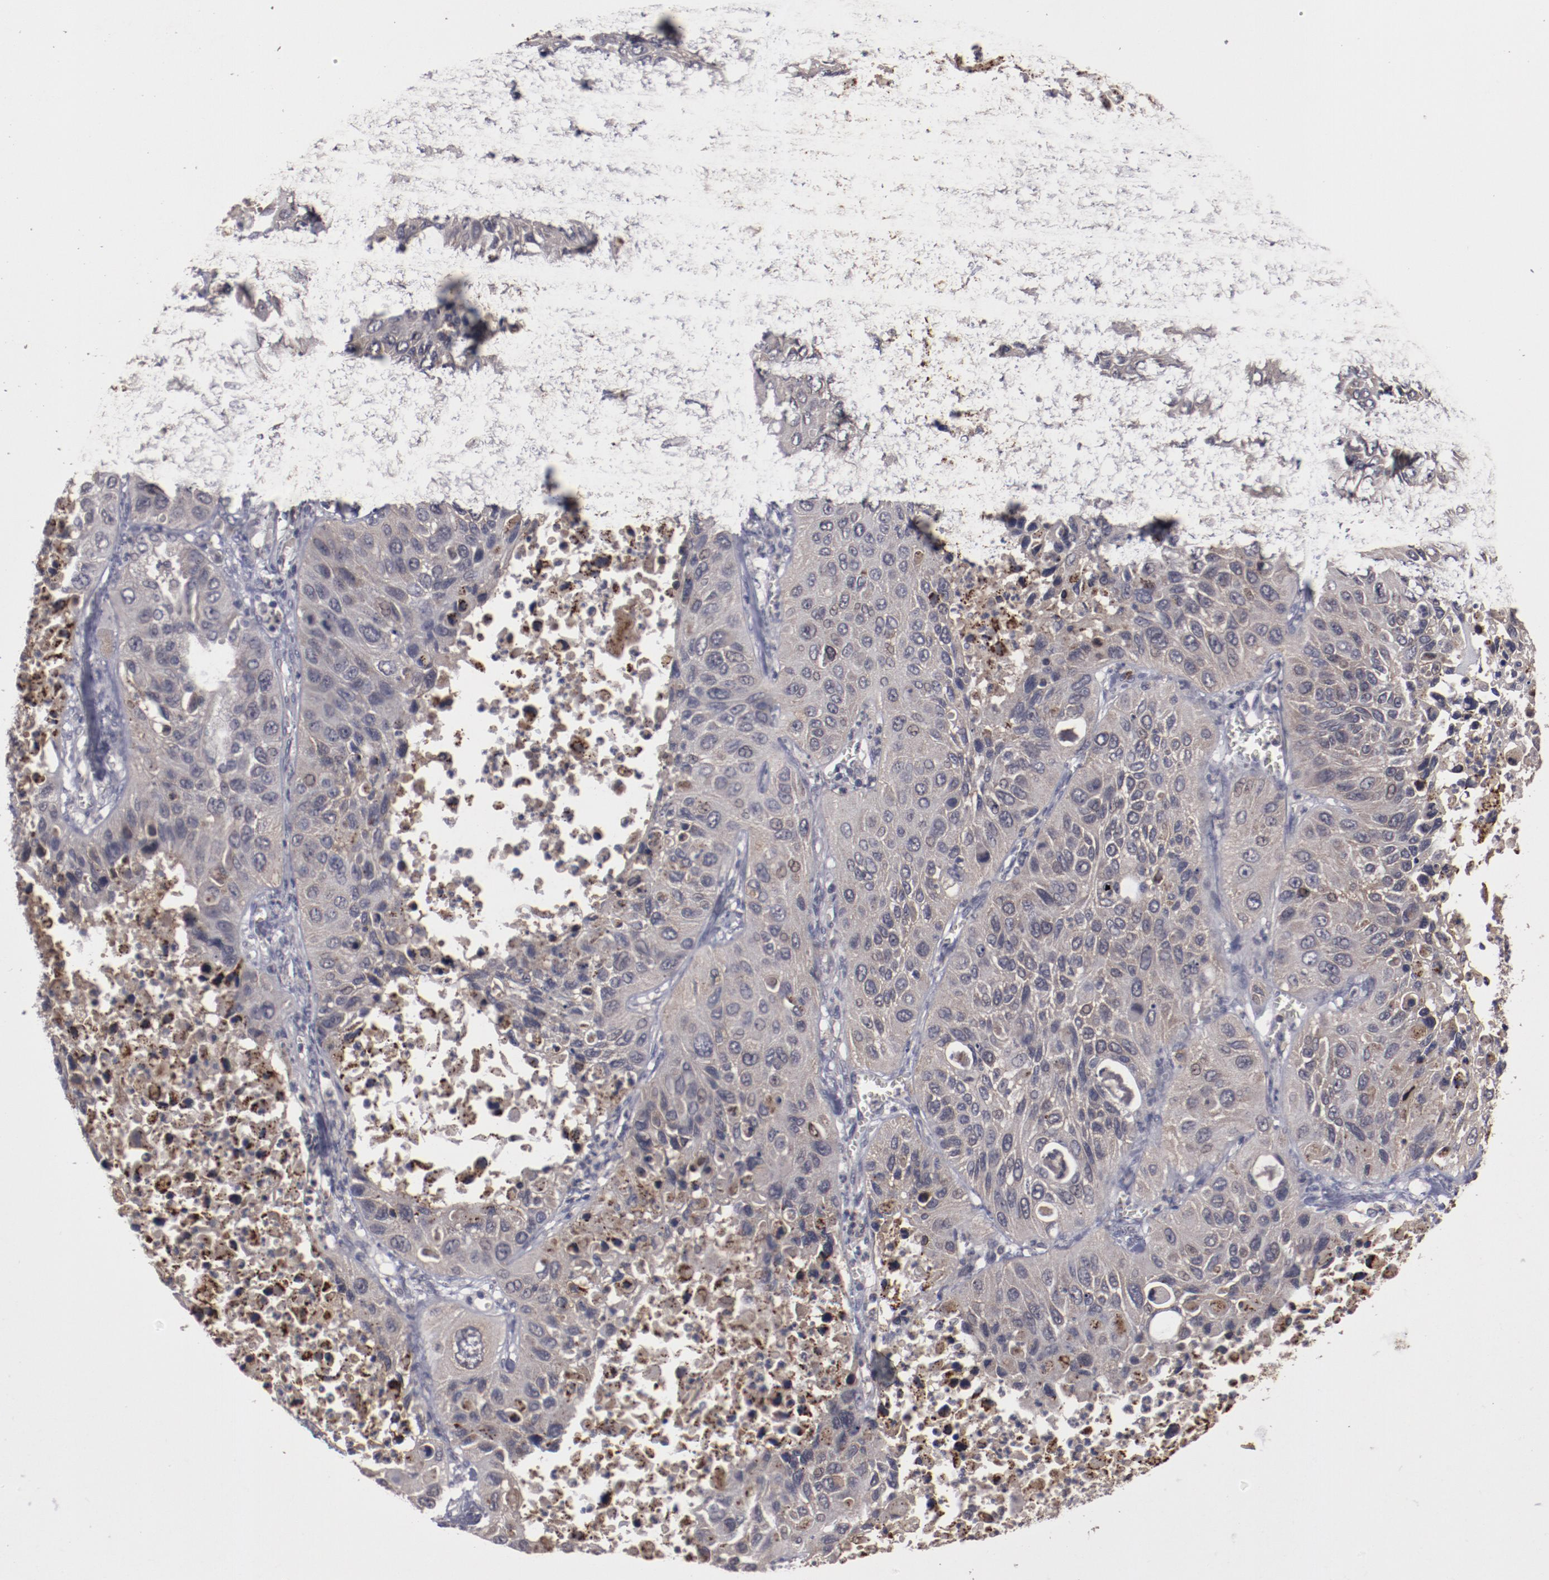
{"staining": {"intensity": "weak", "quantity": "25%-75%", "location": "cytoplasmic/membranous"}, "tissue": "lung cancer", "cell_type": "Tumor cells", "image_type": "cancer", "snomed": [{"axis": "morphology", "description": "Squamous cell carcinoma, NOS"}, {"axis": "topography", "description": "Lung"}], "caption": "Approximately 25%-75% of tumor cells in lung squamous cell carcinoma display weak cytoplasmic/membranous protein positivity as visualized by brown immunohistochemical staining.", "gene": "LRRC75B", "patient": {"sex": "female", "age": 76}}